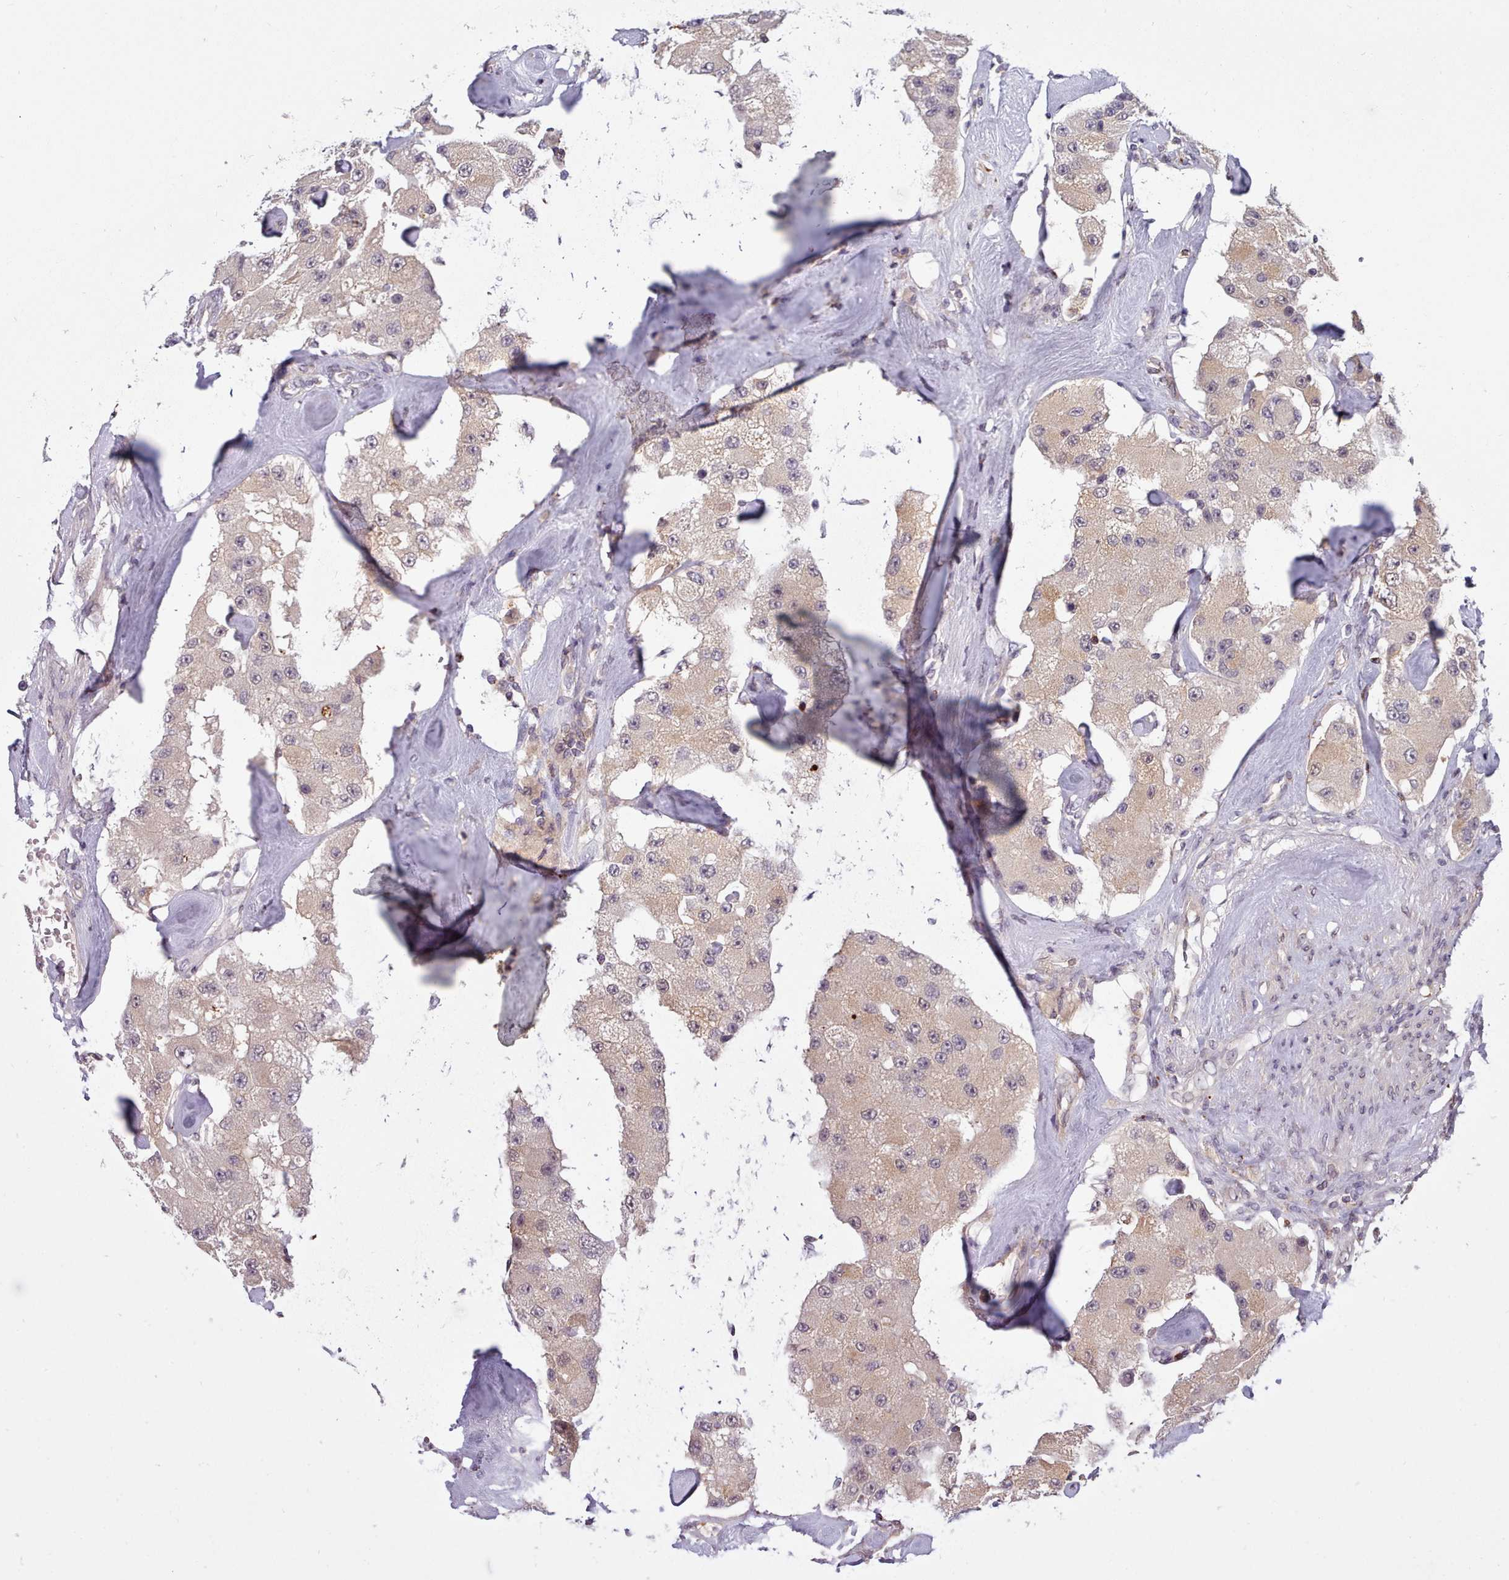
{"staining": {"intensity": "weak", "quantity": "25%-75%", "location": "cytoplasmic/membranous"}, "tissue": "carcinoid", "cell_type": "Tumor cells", "image_type": "cancer", "snomed": [{"axis": "morphology", "description": "Carcinoid, malignant, NOS"}, {"axis": "topography", "description": "Pancreas"}], "caption": "Weak cytoplasmic/membranous expression is appreciated in about 25%-75% of tumor cells in carcinoid (malignant).", "gene": "ARL17A", "patient": {"sex": "male", "age": 41}}